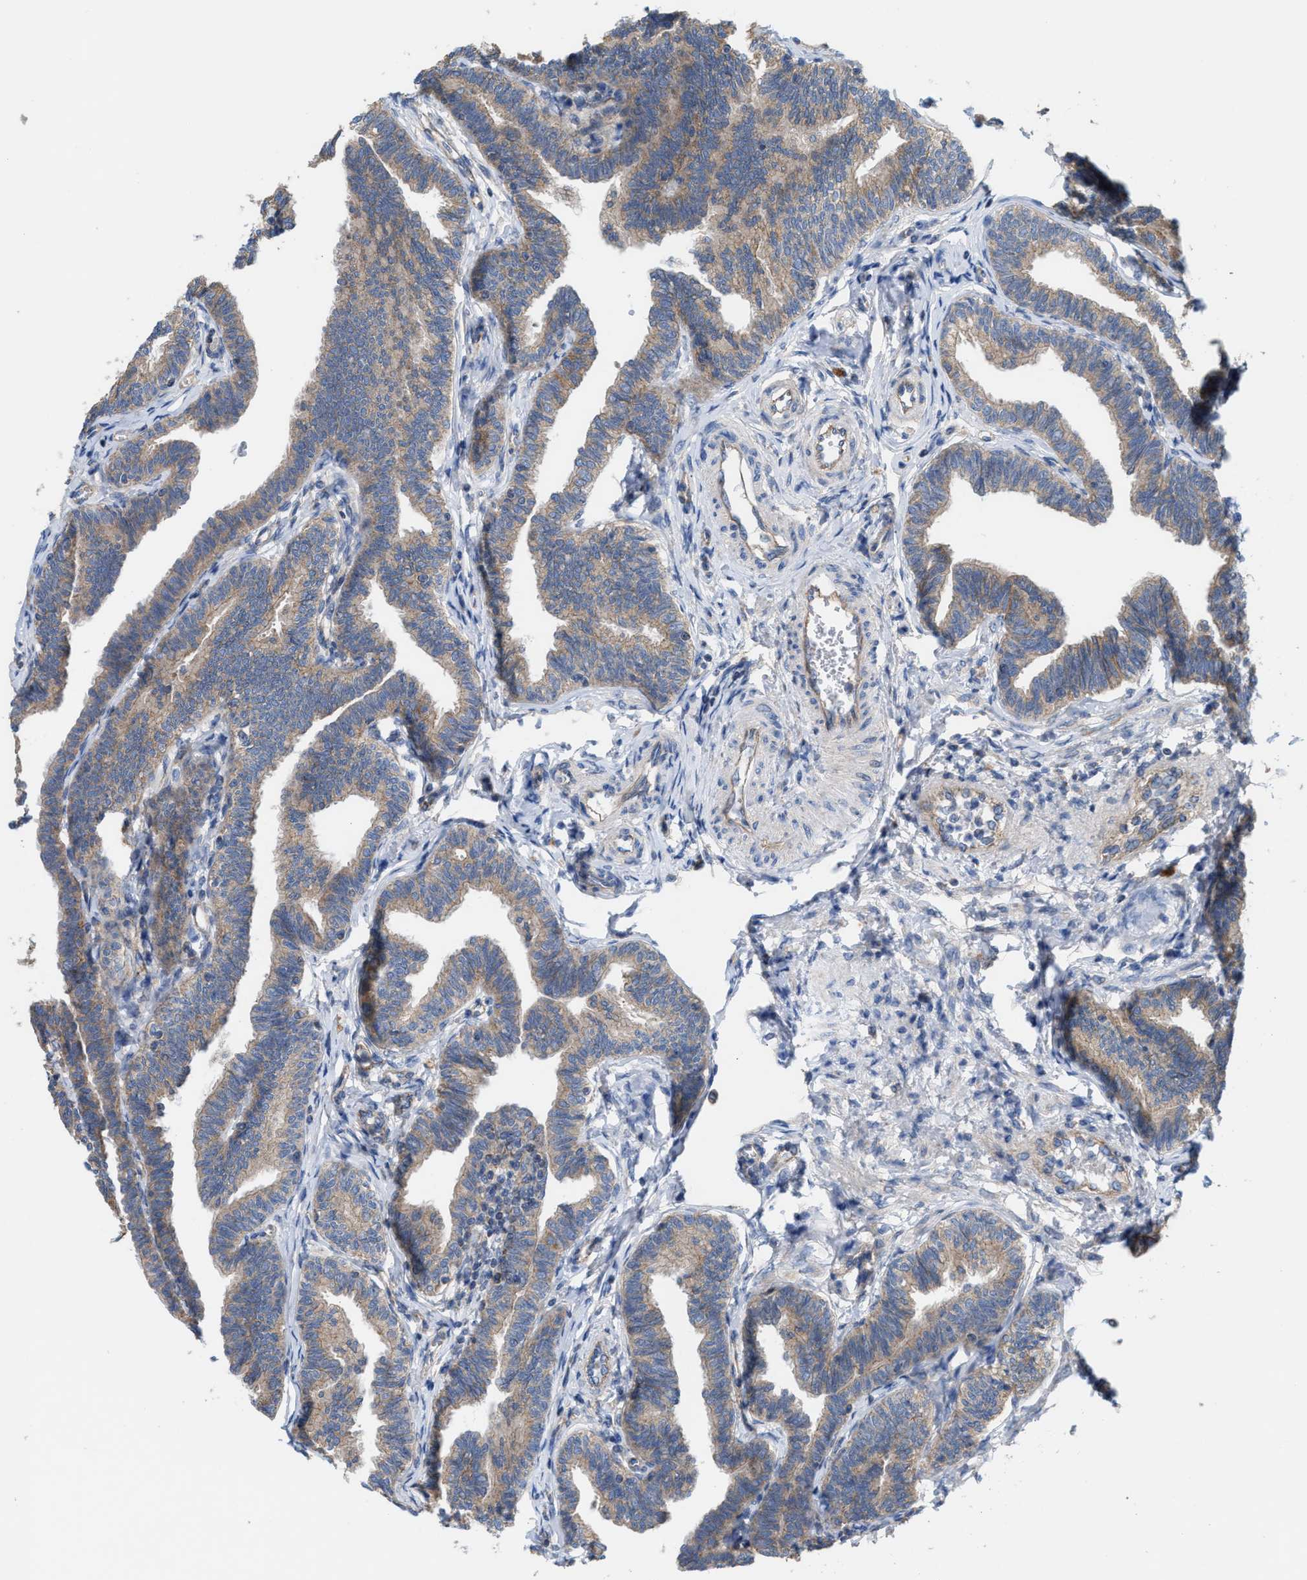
{"staining": {"intensity": "moderate", "quantity": ">75%", "location": "cytoplasmic/membranous"}, "tissue": "fallopian tube", "cell_type": "Glandular cells", "image_type": "normal", "snomed": [{"axis": "morphology", "description": "Normal tissue, NOS"}, {"axis": "topography", "description": "Fallopian tube"}, {"axis": "topography", "description": "Ovary"}], "caption": "Fallopian tube stained for a protein (brown) shows moderate cytoplasmic/membranous positive expression in approximately >75% of glandular cells.", "gene": "OXSM", "patient": {"sex": "female", "age": 23}}